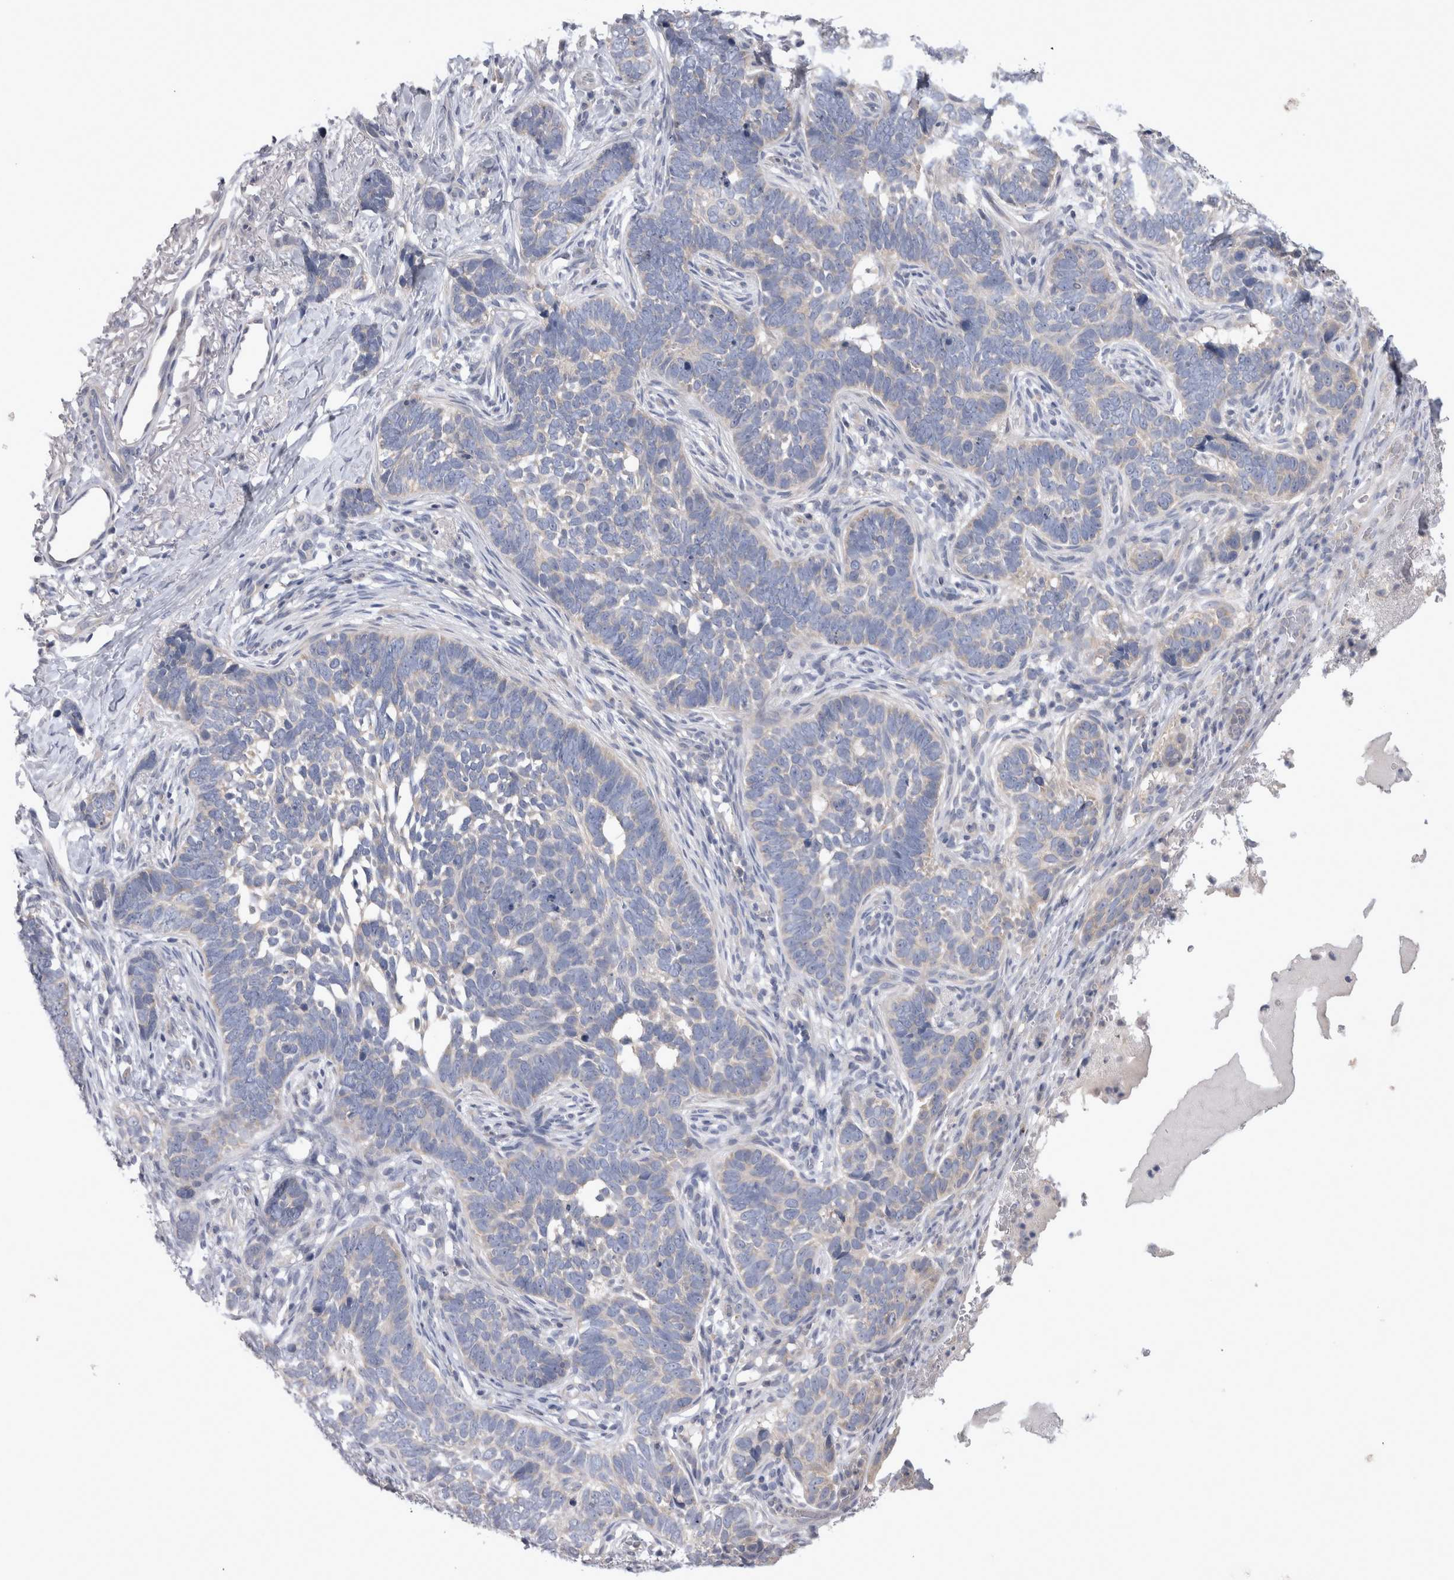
{"staining": {"intensity": "negative", "quantity": "none", "location": "none"}, "tissue": "skin cancer", "cell_type": "Tumor cells", "image_type": "cancer", "snomed": [{"axis": "morphology", "description": "Normal tissue, NOS"}, {"axis": "morphology", "description": "Basal cell carcinoma"}, {"axis": "topography", "description": "Skin"}], "caption": "An immunohistochemistry (IHC) image of basal cell carcinoma (skin) is shown. There is no staining in tumor cells of basal cell carcinoma (skin).", "gene": "LRRC40", "patient": {"sex": "male", "age": 77}}